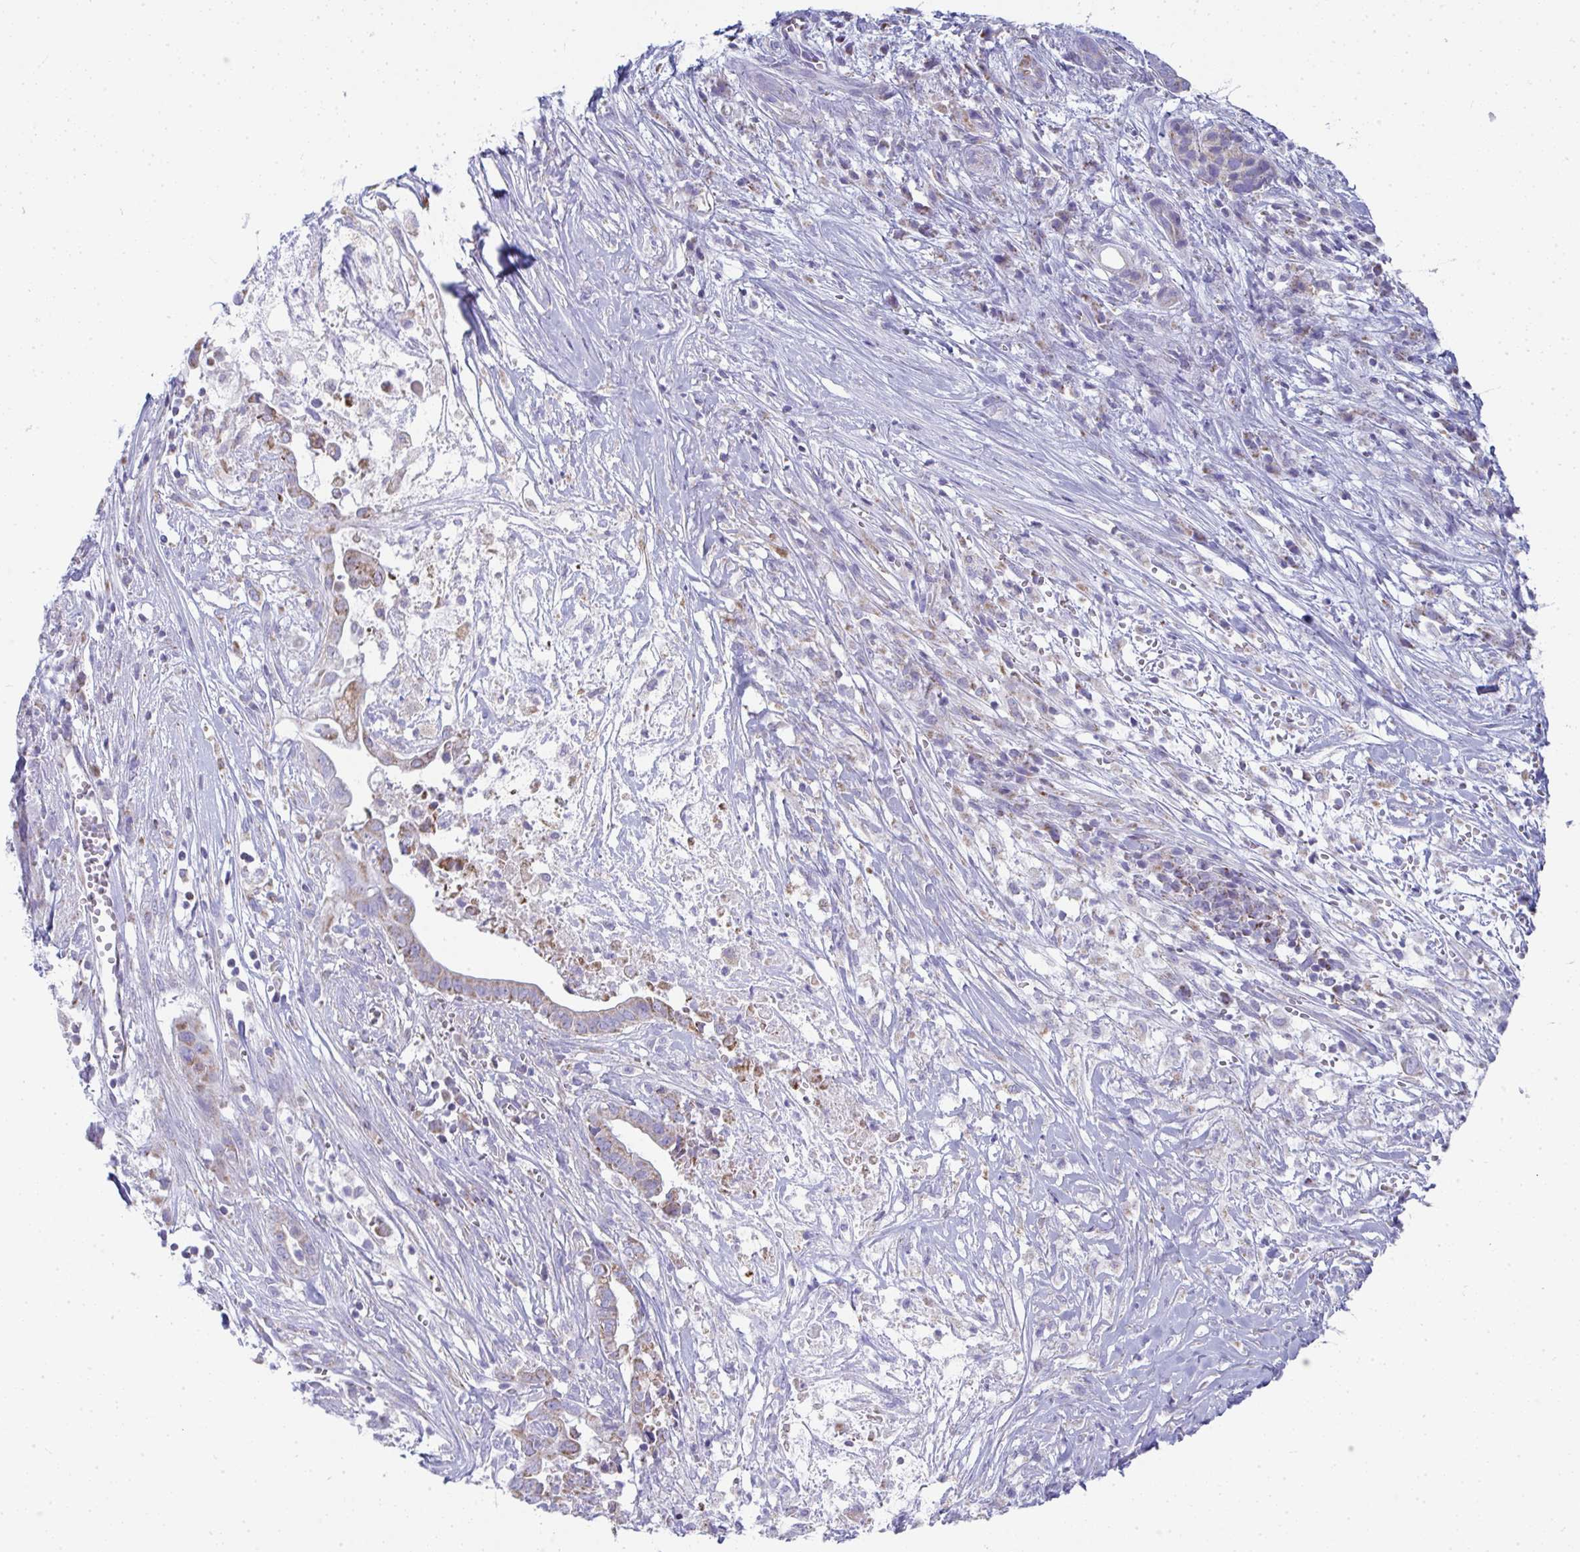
{"staining": {"intensity": "weak", "quantity": "25%-75%", "location": "cytoplasmic/membranous"}, "tissue": "pancreatic cancer", "cell_type": "Tumor cells", "image_type": "cancer", "snomed": [{"axis": "morphology", "description": "Adenocarcinoma, NOS"}, {"axis": "topography", "description": "Pancreas"}], "caption": "Immunohistochemical staining of human pancreatic cancer displays weak cytoplasmic/membranous protein expression in approximately 25%-75% of tumor cells. (Stains: DAB (3,3'-diaminobenzidine) in brown, nuclei in blue, Microscopy: brightfield microscopy at high magnification).", "gene": "SLC6A1", "patient": {"sex": "male", "age": 61}}